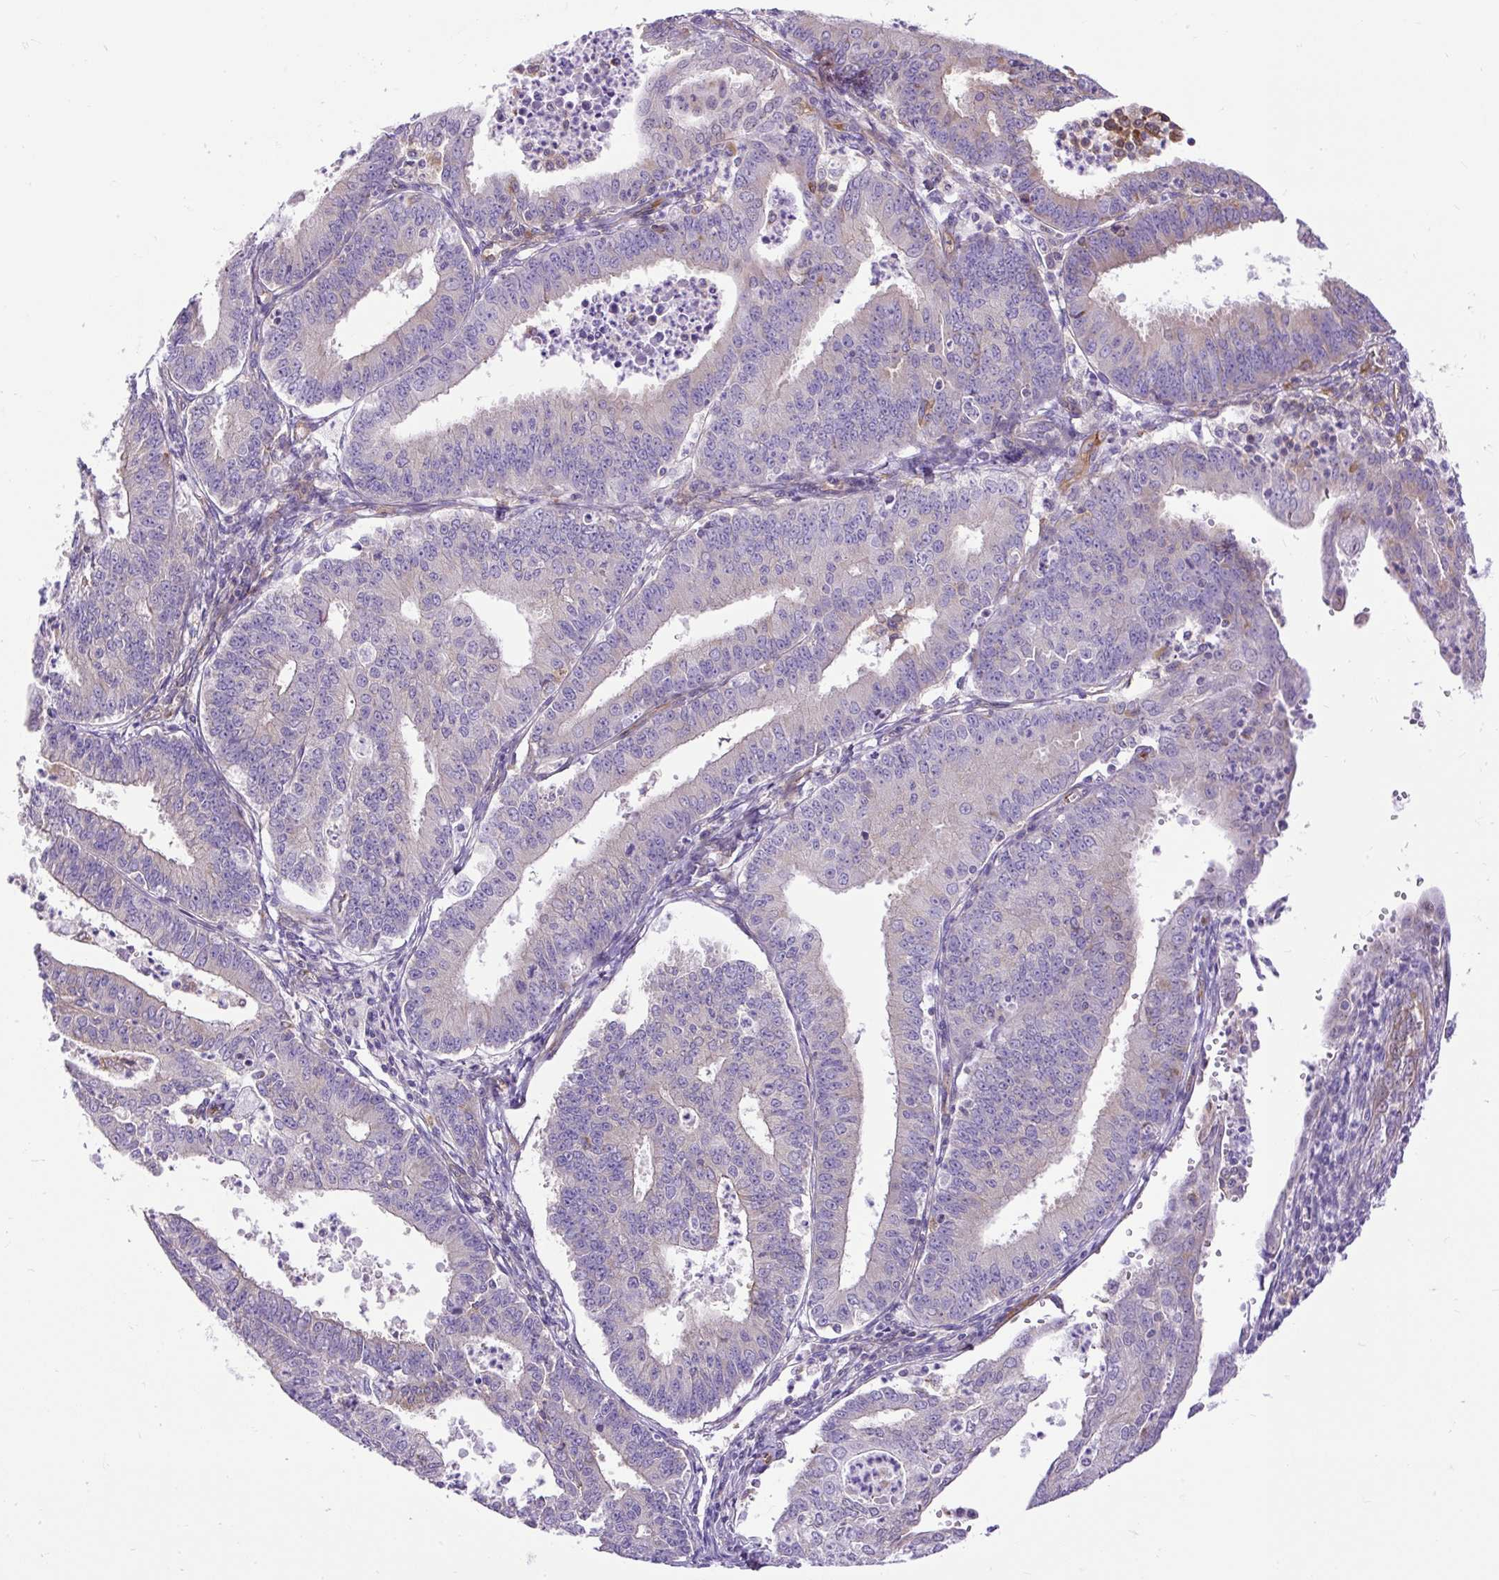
{"staining": {"intensity": "weak", "quantity": "25%-75%", "location": "cytoplasmic/membranous"}, "tissue": "endometrial cancer", "cell_type": "Tumor cells", "image_type": "cancer", "snomed": [{"axis": "morphology", "description": "Adenocarcinoma, NOS"}, {"axis": "topography", "description": "Endometrium"}], "caption": "Immunohistochemistry (IHC) photomicrograph of neoplastic tissue: endometrial cancer (adenocarcinoma) stained using immunohistochemistry exhibits low levels of weak protein expression localized specifically in the cytoplasmic/membranous of tumor cells, appearing as a cytoplasmic/membranous brown color.", "gene": "MAP1S", "patient": {"sex": "female", "age": 73}}